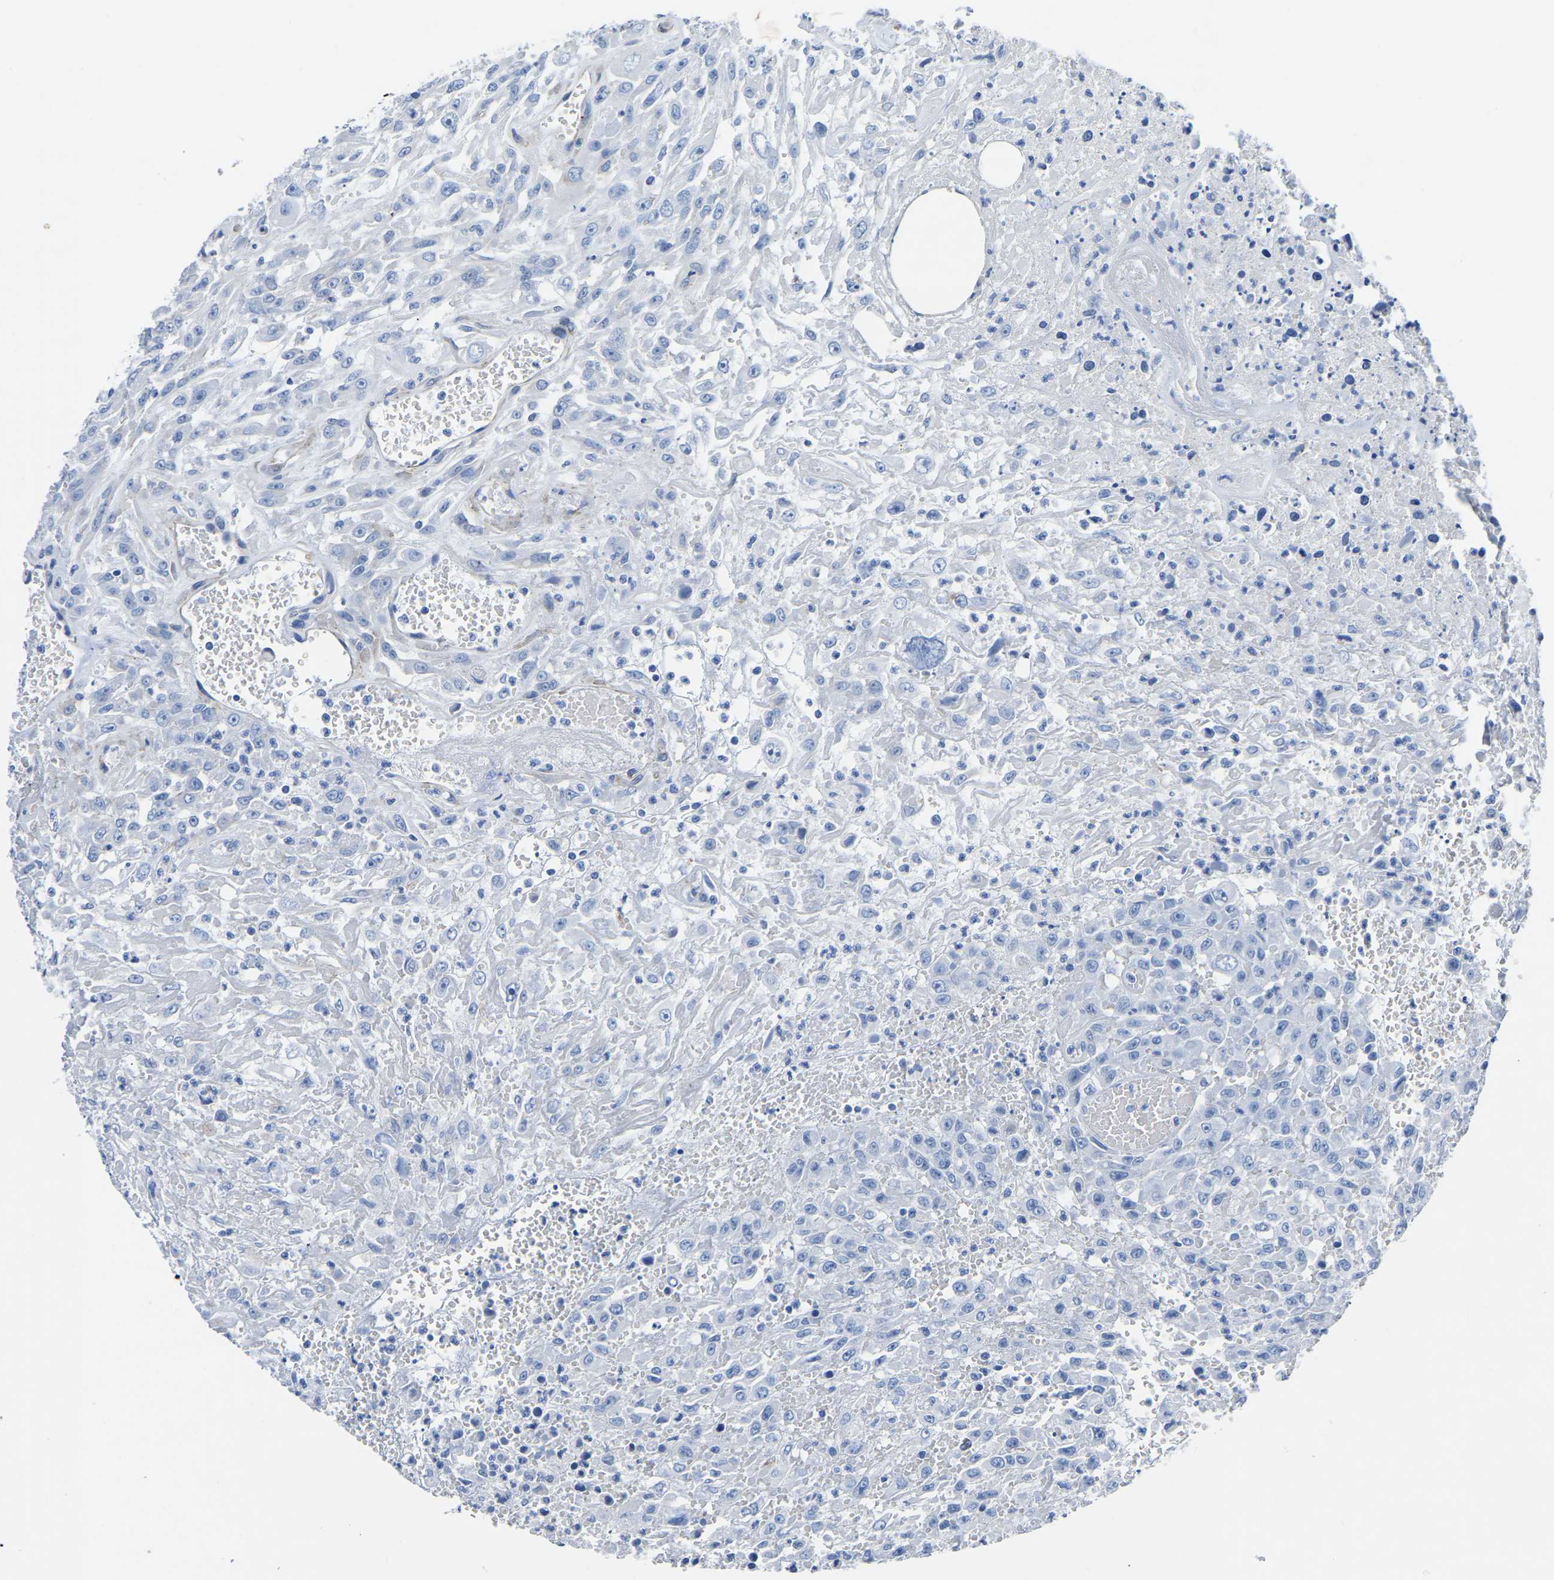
{"staining": {"intensity": "negative", "quantity": "none", "location": "none"}, "tissue": "urothelial cancer", "cell_type": "Tumor cells", "image_type": "cancer", "snomed": [{"axis": "morphology", "description": "Urothelial carcinoma, High grade"}, {"axis": "topography", "description": "Urinary bladder"}], "caption": "The image exhibits no staining of tumor cells in urothelial cancer.", "gene": "SLC45A3", "patient": {"sex": "male", "age": 46}}